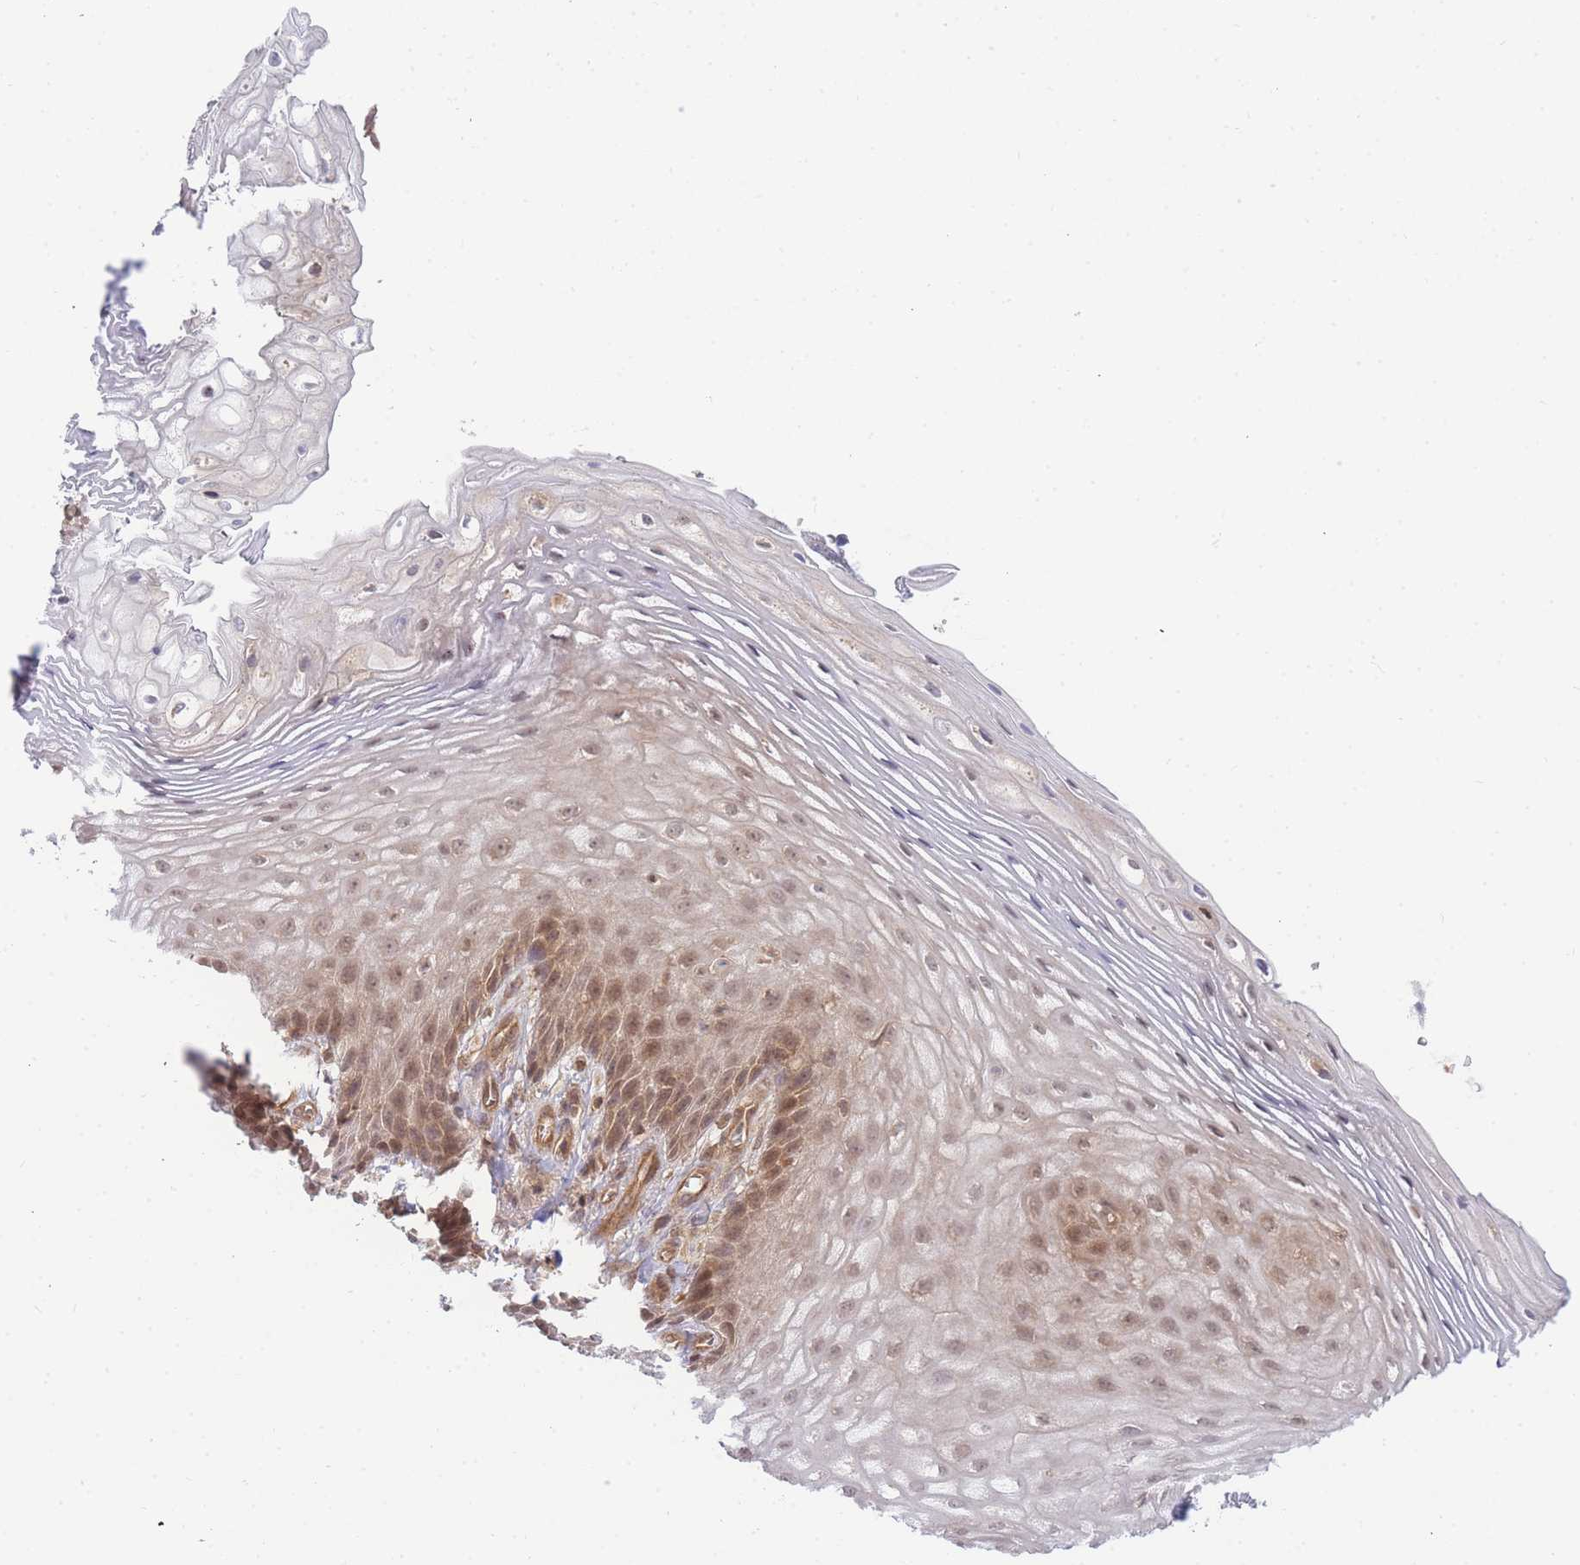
{"staining": {"intensity": "moderate", "quantity": ">75%", "location": "cytoplasmic/membranous,nuclear"}, "tissue": "vagina", "cell_type": "Squamous epithelial cells", "image_type": "normal", "snomed": [{"axis": "morphology", "description": "Normal tissue, NOS"}, {"axis": "topography", "description": "Vagina"}], "caption": "A high-resolution image shows immunohistochemistry (IHC) staining of normal vagina, which demonstrates moderate cytoplasmic/membranous,nuclear expression in approximately >75% of squamous epithelial cells. (Brightfield microscopy of DAB IHC at high magnification).", "gene": "KIAA1191", "patient": {"sex": "female", "age": 60}}